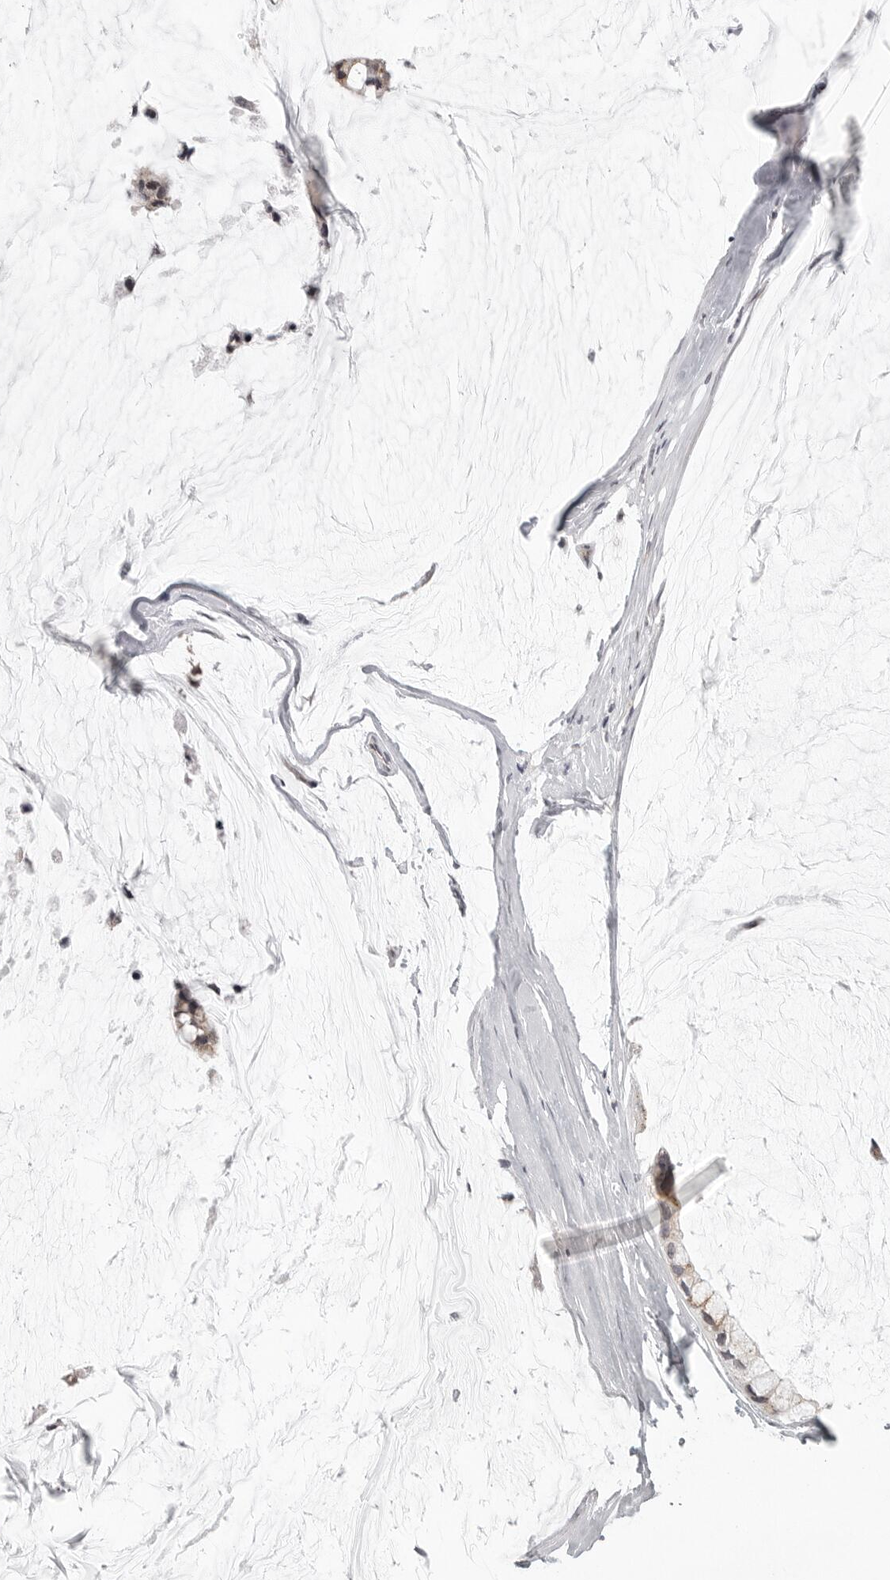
{"staining": {"intensity": "weak", "quantity": ">75%", "location": "cytoplasmic/membranous"}, "tissue": "ovarian cancer", "cell_type": "Tumor cells", "image_type": "cancer", "snomed": [{"axis": "morphology", "description": "Cystadenocarcinoma, mucinous, NOS"}, {"axis": "topography", "description": "Ovary"}], "caption": "Brown immunohistochemical staining in human ovarian mucinous cystadenocarcinoma demonstrates weak cytoplasmic/membranous expression in approximately >75% of tumor cells.", "gene": "TUT4", "patient": {"sex": "female", "age": 39}}